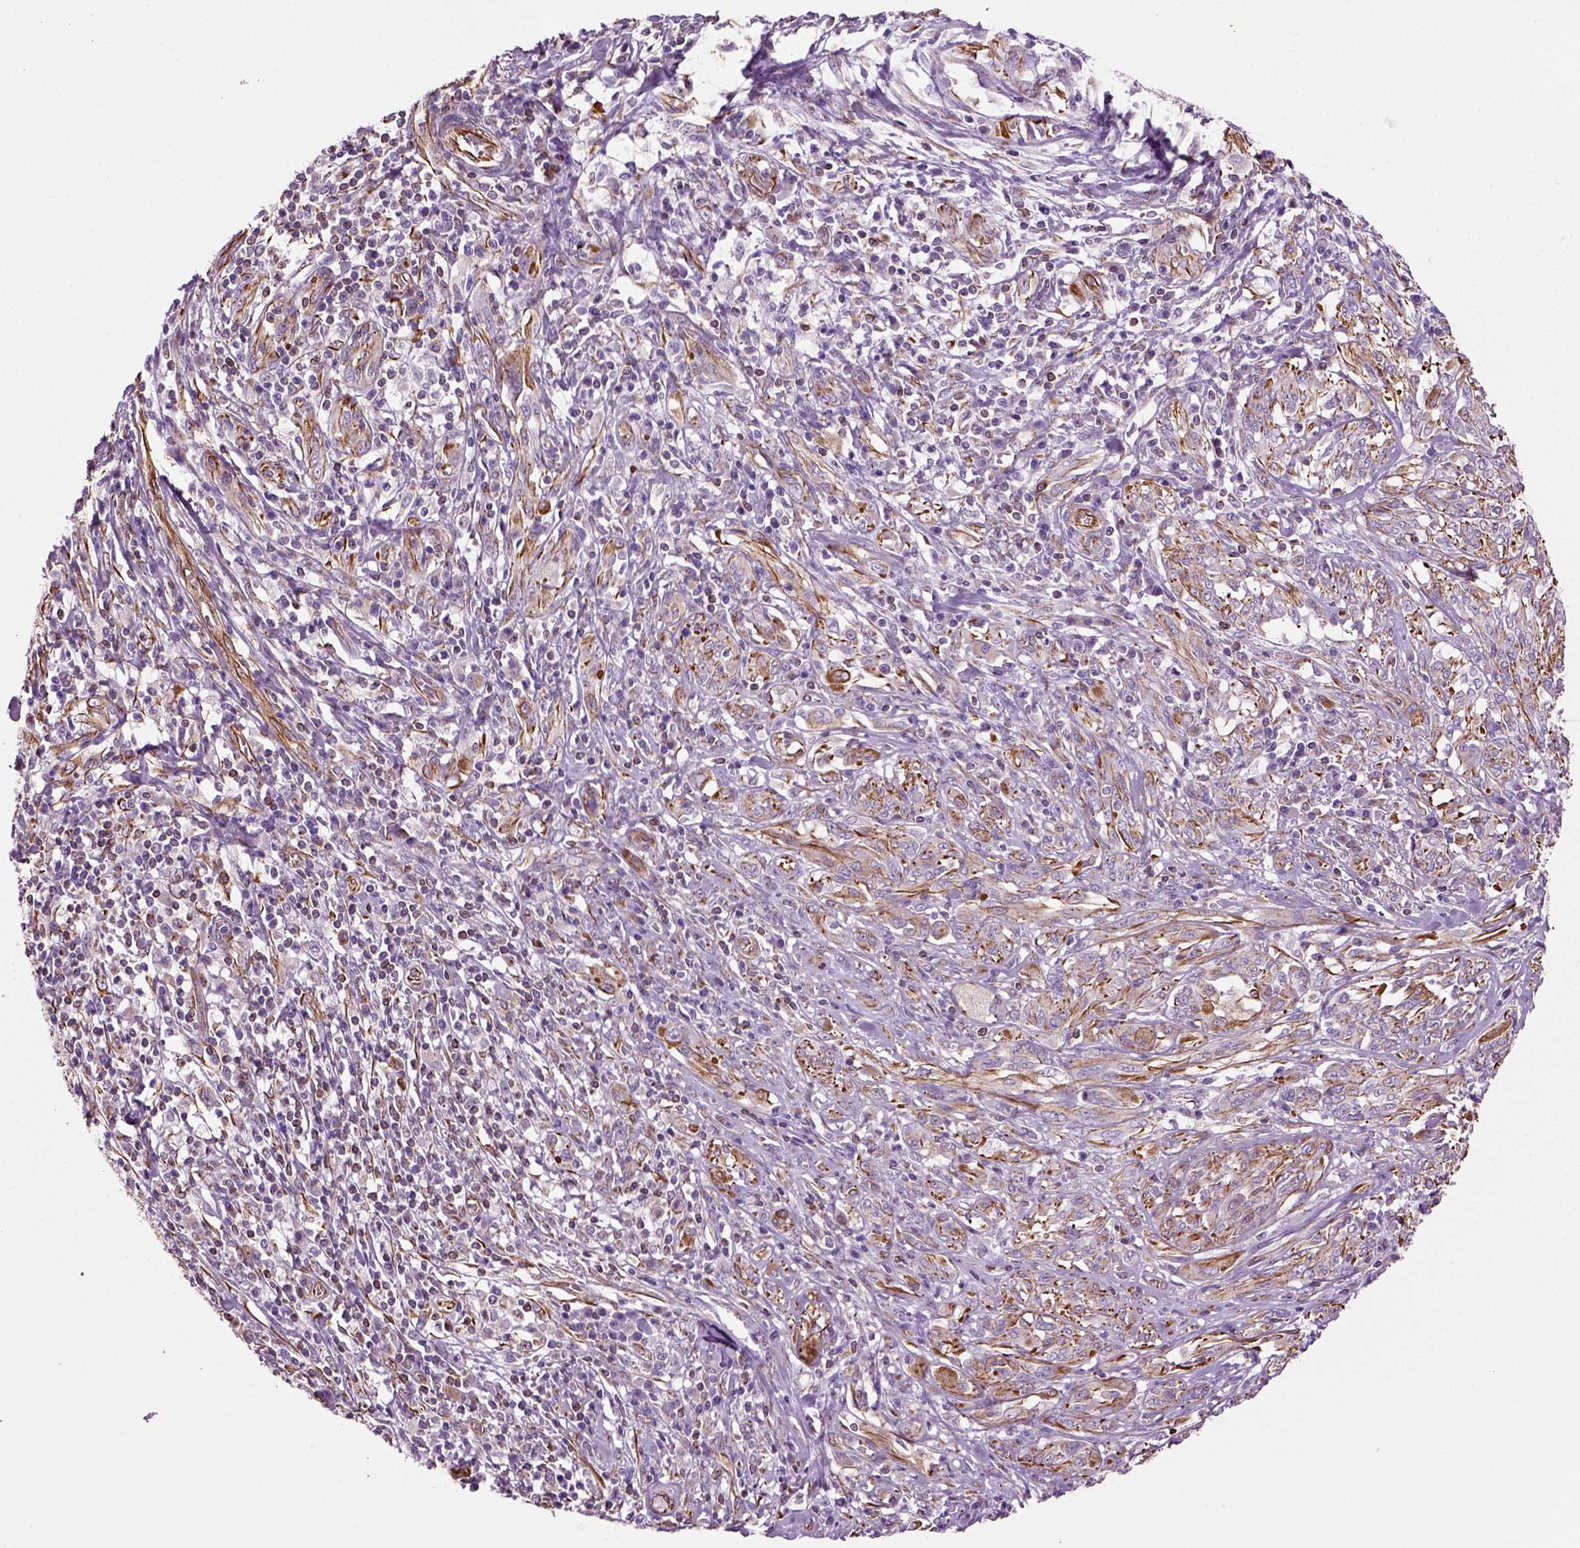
{"staining": {"intensity": "strong", "quantity": "<25%", "location": "cytoplasmic/membranous"}, "tissue": "melanoma", "cell_type": "Tumor cells", "image_type": "cancer", "snomed": [{"axis": "morphology", "description": "Malignant melanoma, NOS"}, {"axis": "topography", "description": "Skin"}], "caption": "Malignant melanoma stained with immunohistochemistry reveals strong cytoplasmic/membranous positivity in about <25% of tumor cells.", "gene": "ACER3", "patient": {"sex": "female", "age": 91}}